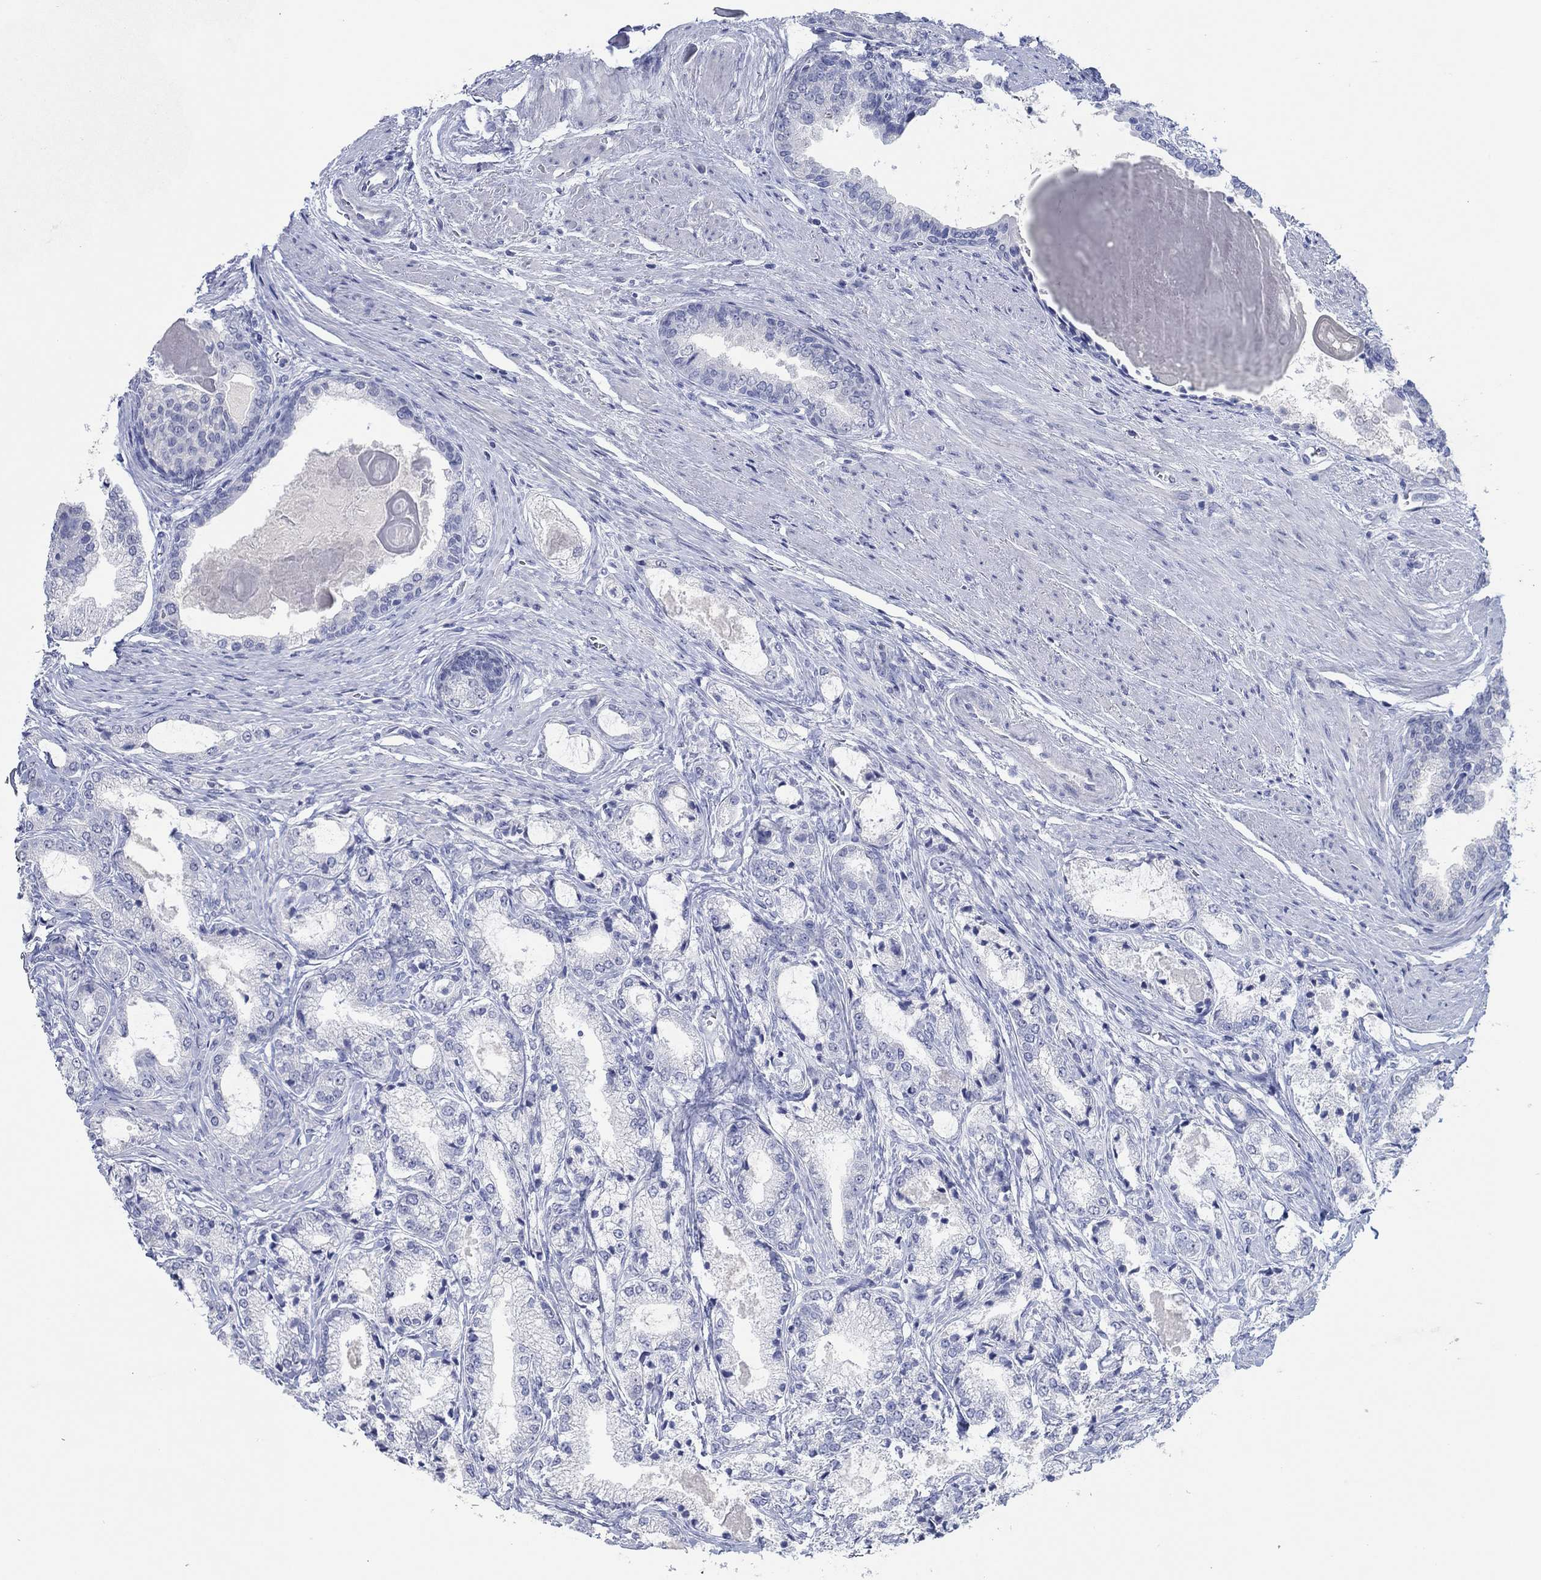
{"staining": {"intensity": "negative", "quantity": "none", "location": "none"}, "tissue": "prostate cancer", "cell_type": "Tumor cells", "image_type": "cancer", "snomed": [{"axis": "morphology", "description": "Adenocarcinoma, NOS"}, {"axis": "topography", "description": "Prostate and seminal vesicle, NOS"}, {"axis": "topography", "description": "Prostate"}], "caption": "The immunohistochemistry micrograph has no significant staining in tumor cells of adenocarcinoma (prostate) tissue.", "gene": "POU5F1", "patient": {"sex": "male", "age": 62}}